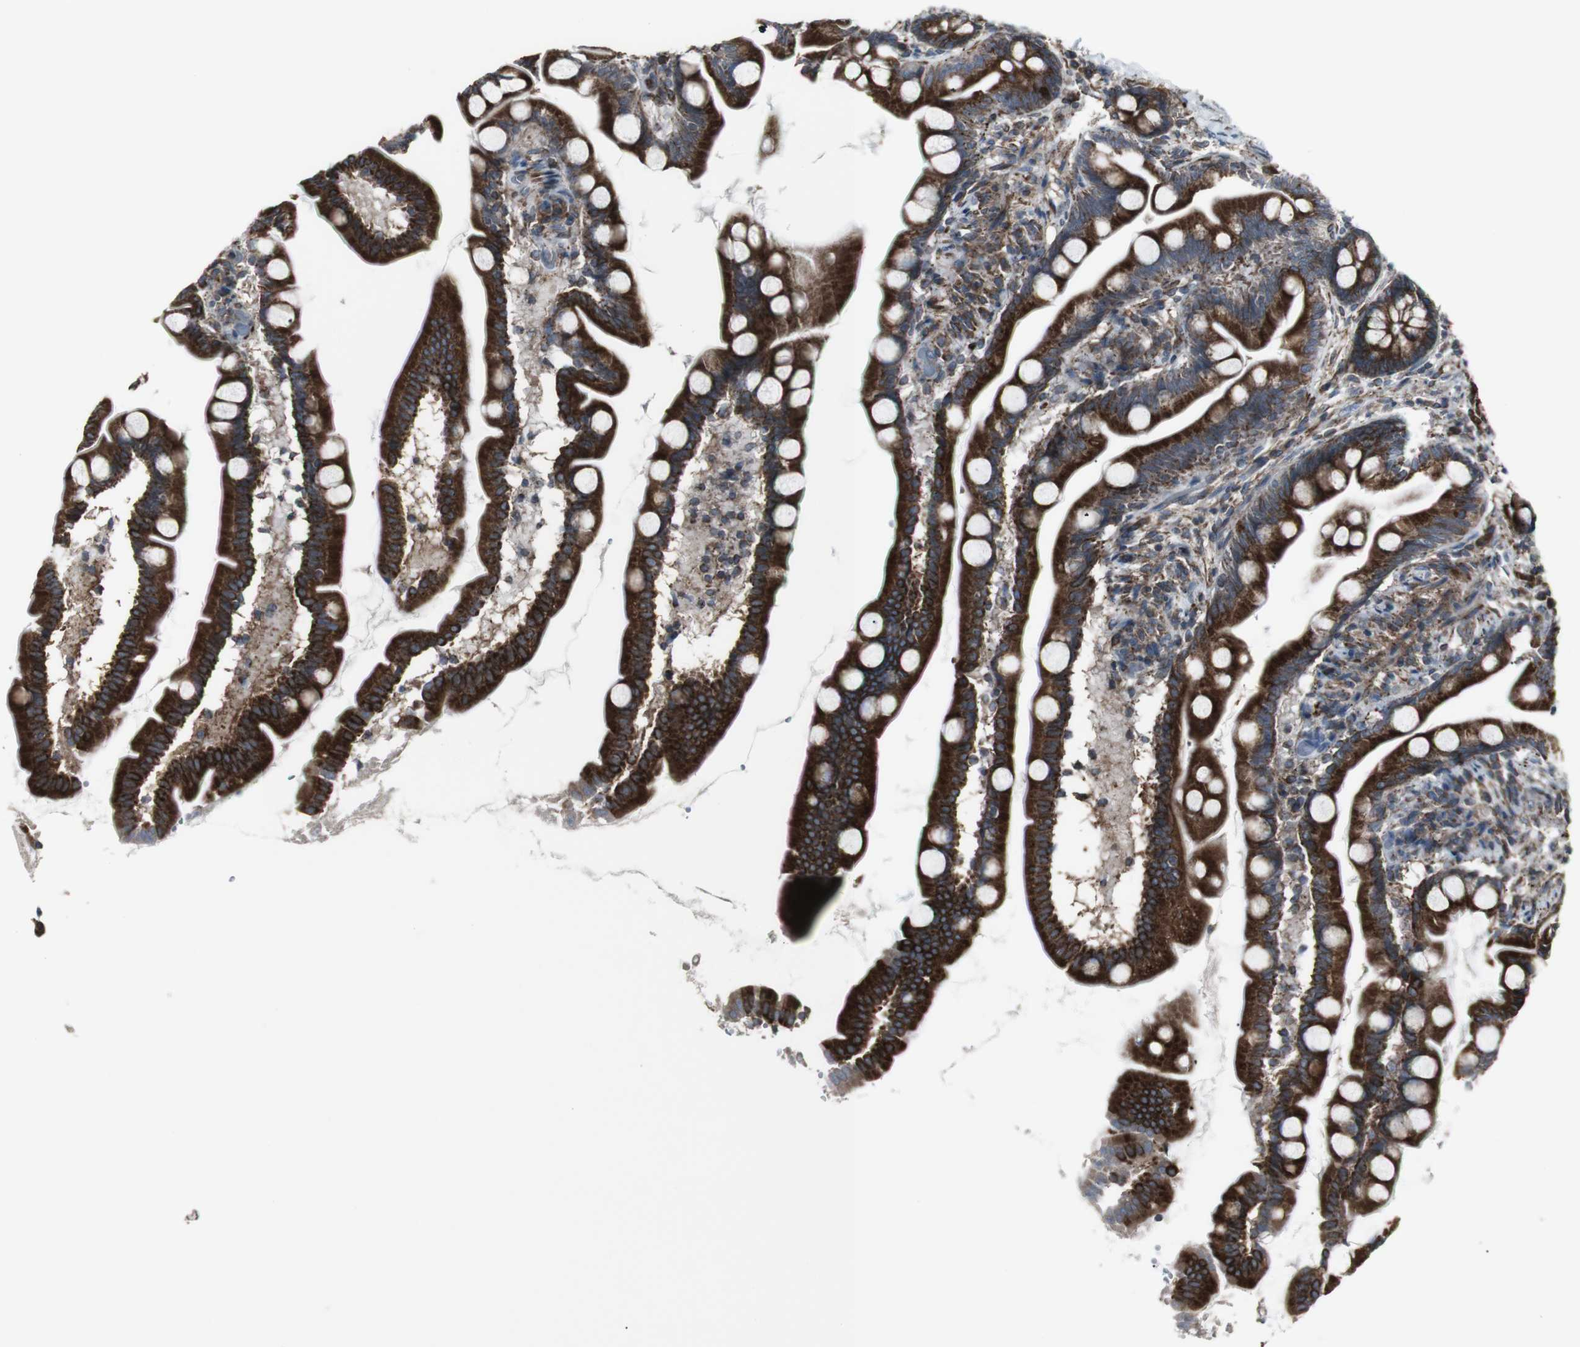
{"staining": {"intensity": "strong", "quantity": ">75%", "location": "cytoplasmic/membranous"}, "tissue": "small intestine", "cell_type": "Glandular cells", "image_type": "normal", "snomed": [{"axis": "morphology", "description": "Normal tissue, NOS"}, {"axis": "topography", "description": "Small intestine"}], "caption": "This photomicrograph reveals benign small intestine stained with immunohistochemistry to label a protein in brown. The cytoplasmic/membranous of glandular cells show strong positivity for the protein. Nuclei are counter-stained blue.", "gene": "LNPK", "patient": {"sex": "female", "age": 56}}